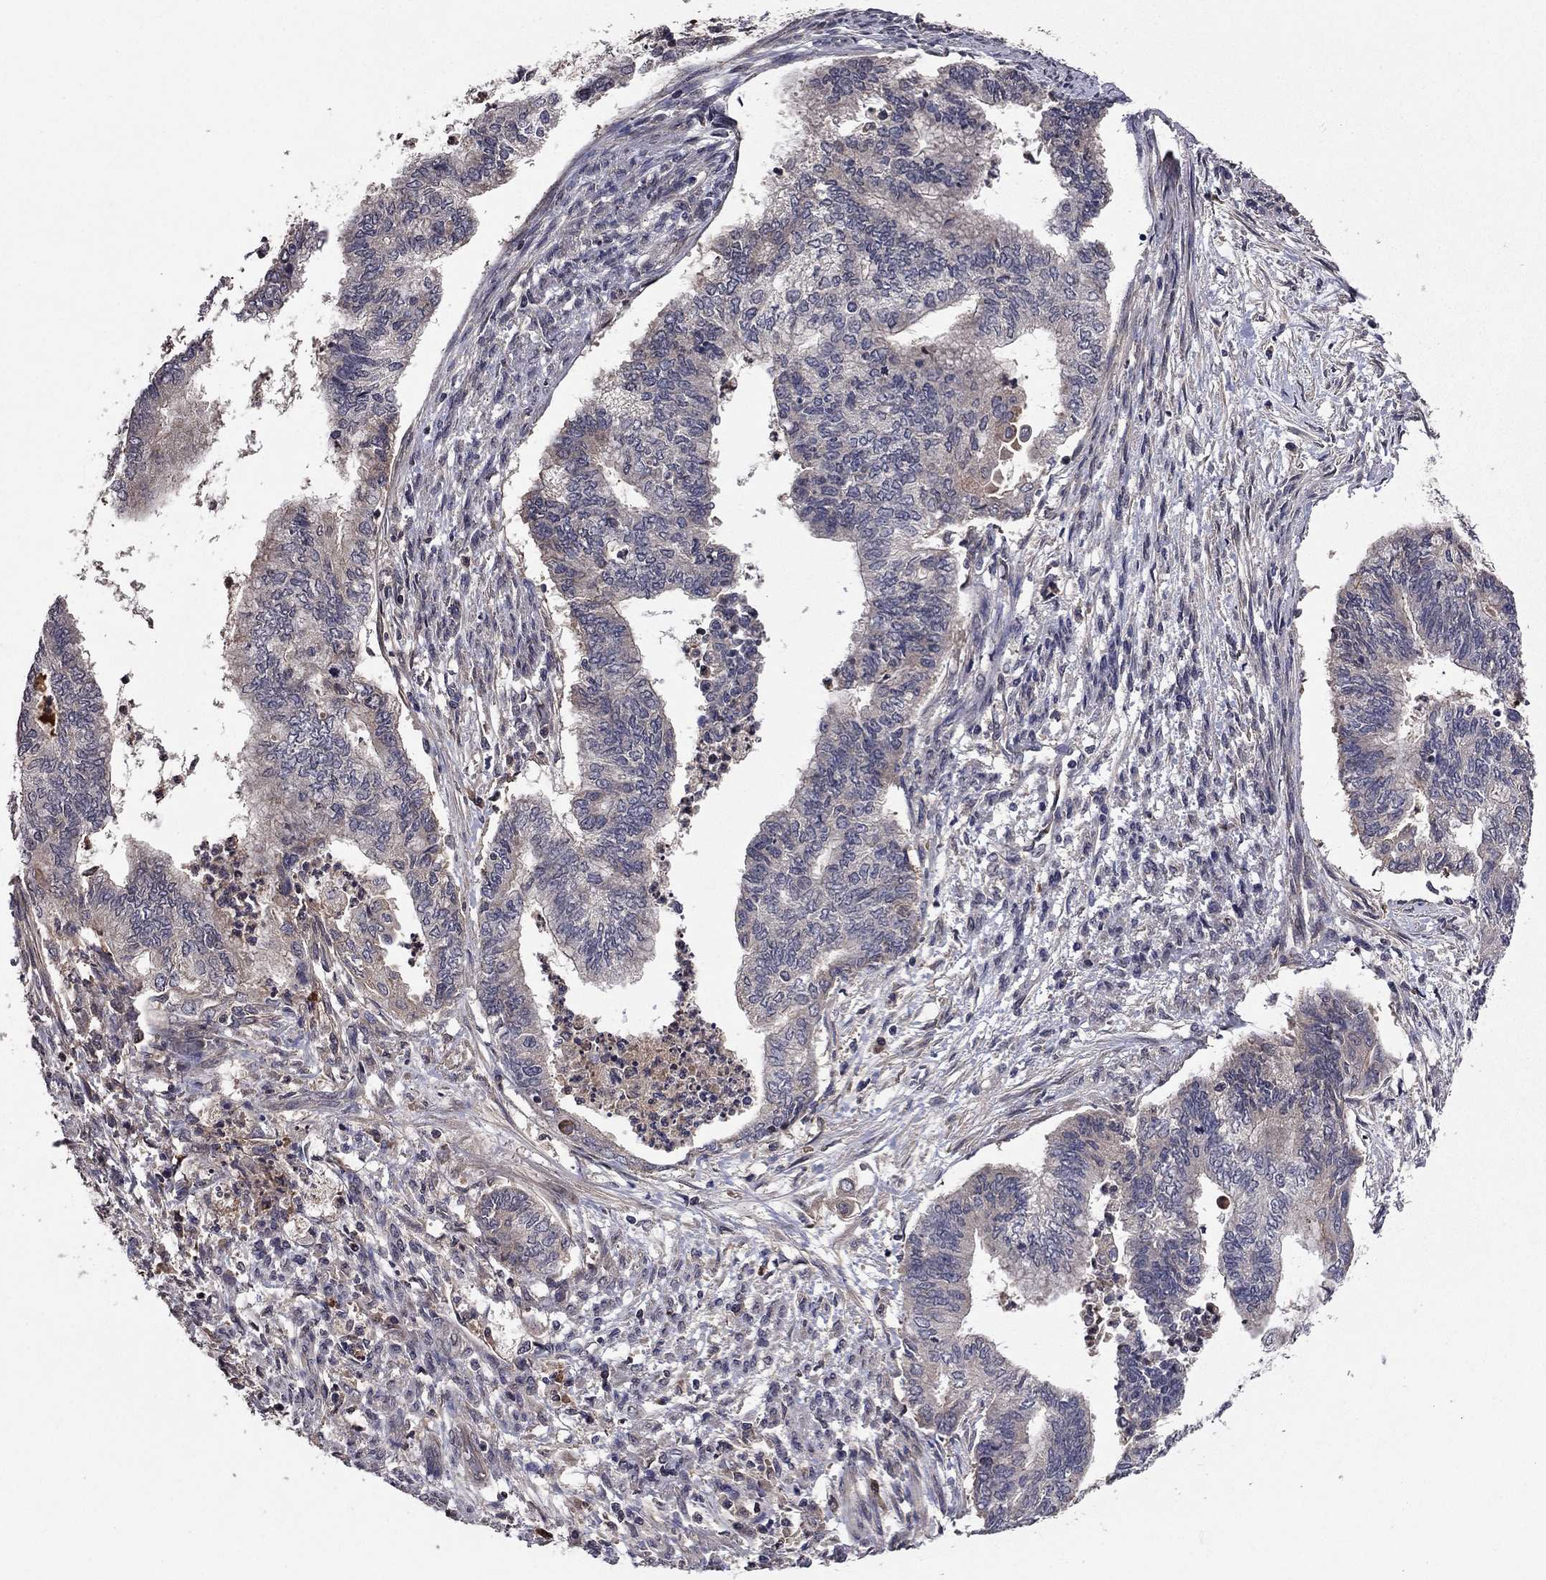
{"staining": {"intensity": "negative", "quantity": "none", "location": "none"}, "tissue": "endometrial cancer", "cell_type": "Tumor cells", "image_type": "cancer", "snomed": [{"axis": "morphology", "description": "Adenocarcinoma, NOS"}, {"axis": "topography", "description": "Endometrium"}], "caption": "Photomicrograph shows no protein positivity in tumor cells of endometrial cancer tissue.", "gene": "PROS1", "patient": {"sex": "female", "age": 65}}